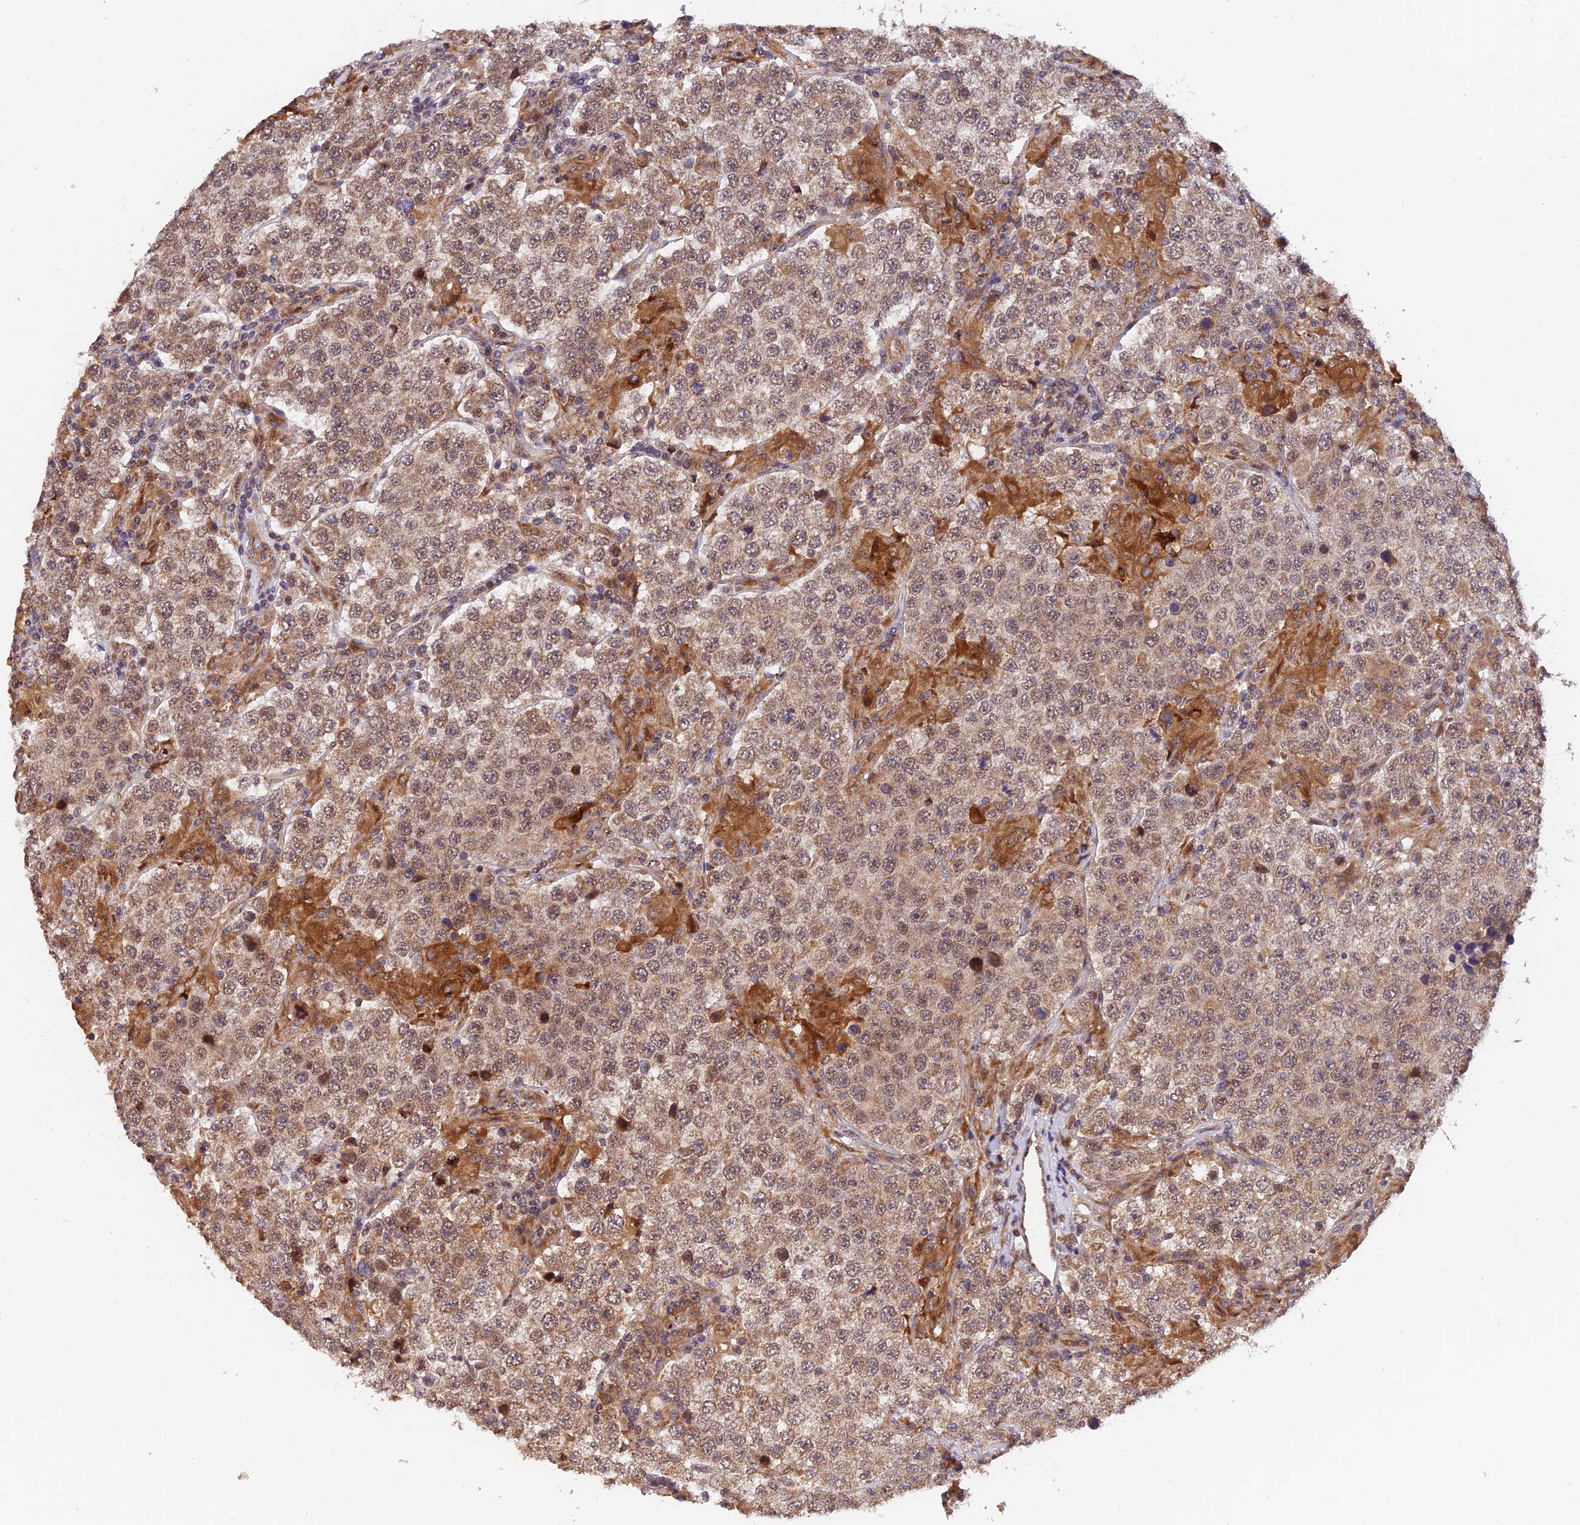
{"staining": {"intensity": "moderate", "quantity": ">75%", "location": "cytoplasmic/membranous,nuclear"}, "tissue": "testis cancer", "cell_type": "Tumor cells", "image_type": "cancer", "snomed": [{"axis": "morphology", "description": "Normal tissue, NOS"}, {"axis": "morphology", "description": "Urothelial carcinoma, High grade"}, {"axis": "morphology", "description": "Seminoma, NOS"}, {"axis": "morphology", "description": "Carcinoma, Embryonal, NOS"}, {"axis": "topography", "description": "Urinary bladder"}, {"axis": "topography", "description": "Testis"}], "caption": "The histopathology image displays immunohistochemical staining of testis cancer (high-grade urothelial carcinoma). There is moderate cytoplasmic/membranous and nuclear staining is present in approximately >75% of tumor cells.", "gene": "MNS1", "patient": {"sex": "male", "age": 41}}